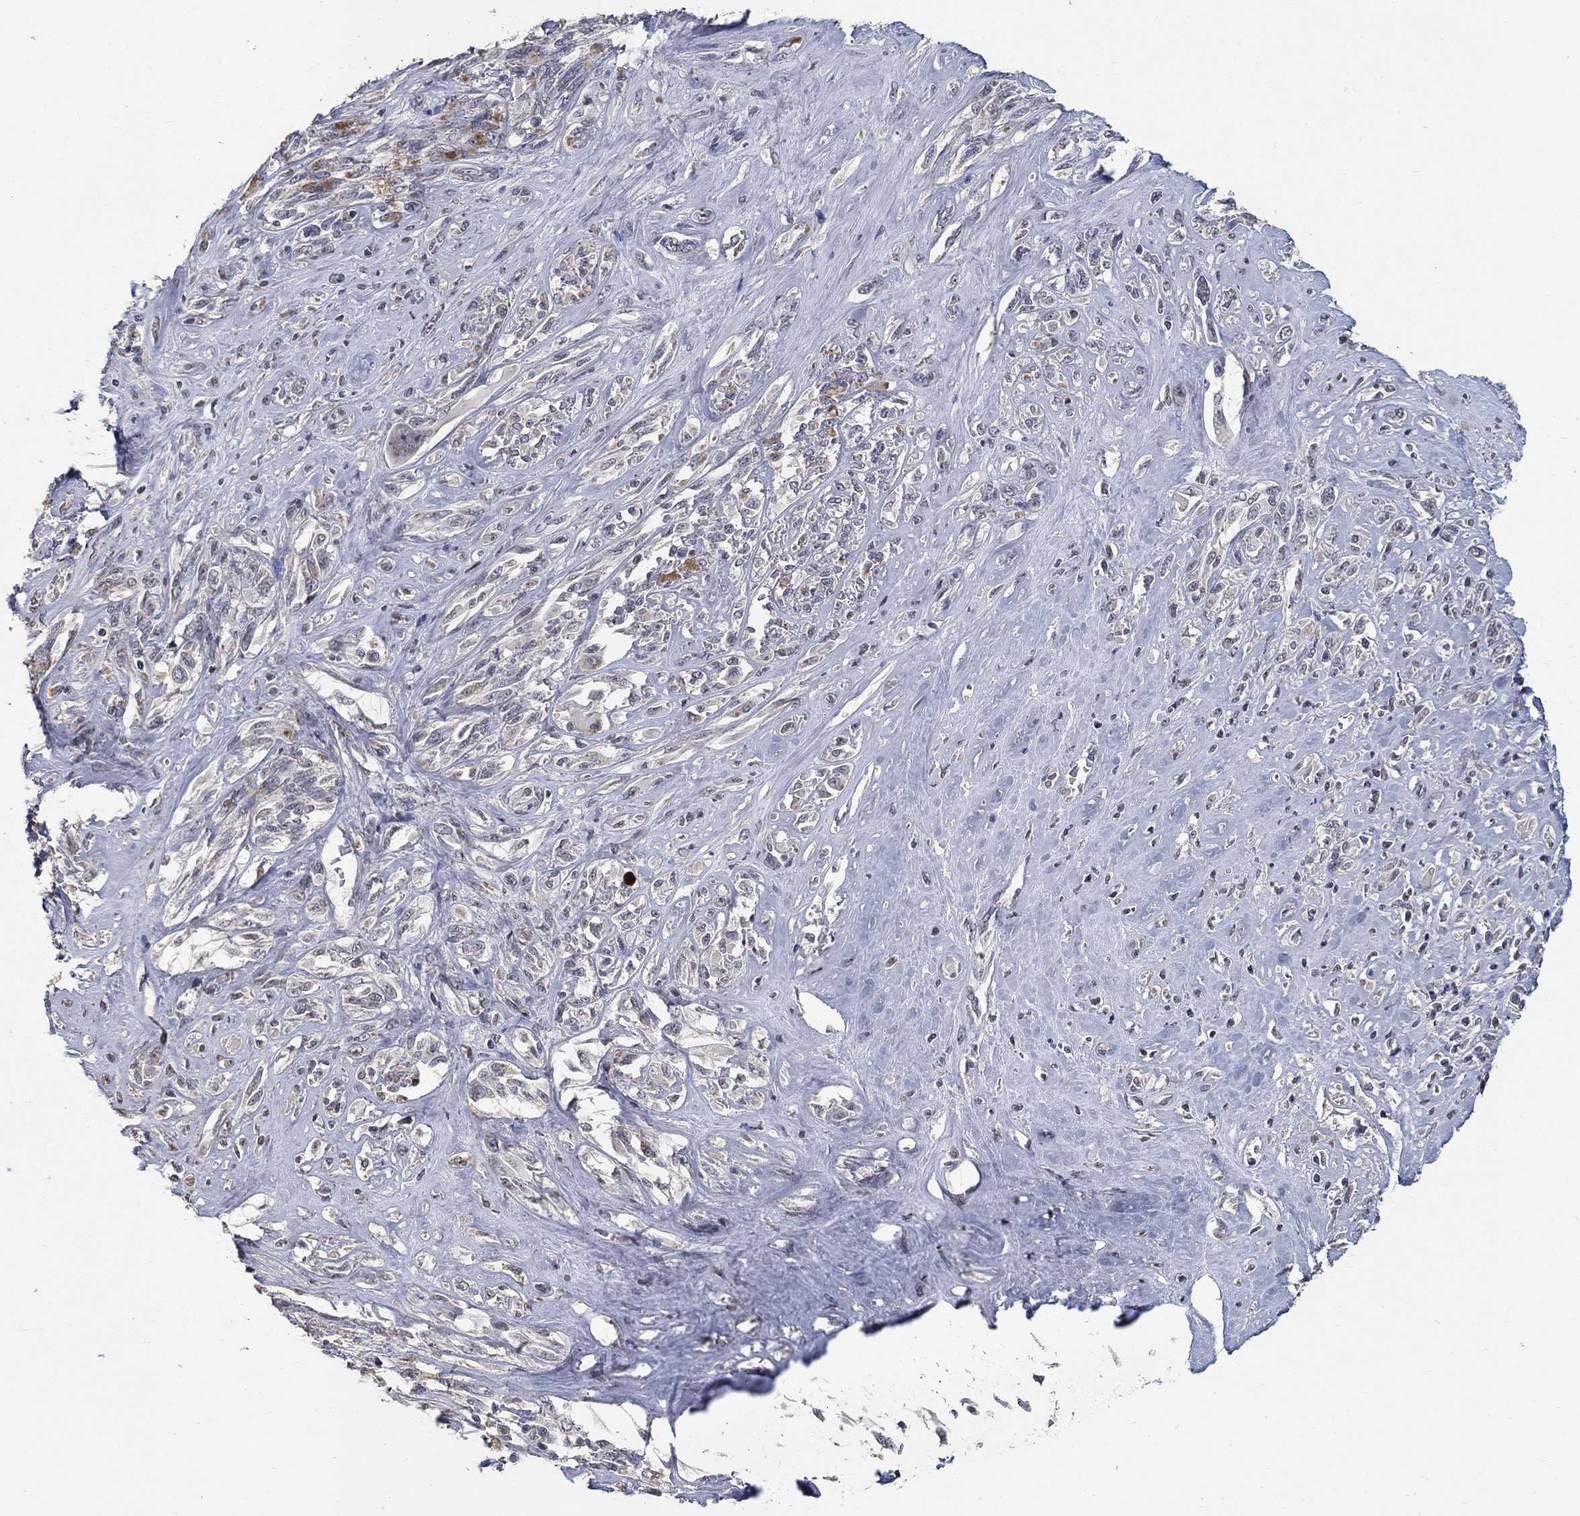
{"staining": {"intensity": "negative", "quantity": "none", "location": "none"}, "tissue": "melanoma", "cell_type": "Tumor cells", "image_type": "cancer", "snomed": [{"axis": "morphology", "description": "Malignant melanoma, NOS"}, {"axis": "topography", "description": "Skin"}], "caption": "High magnification brightfield microscopy of melanoma stained with DAB (3,3'-diaminobenzidine) (brown) and counterstained with hematoxylin (blue): tumor cells show no significant staining.", "gene": "SPATA33", "patient": {"sex": "female", "age": 91}}